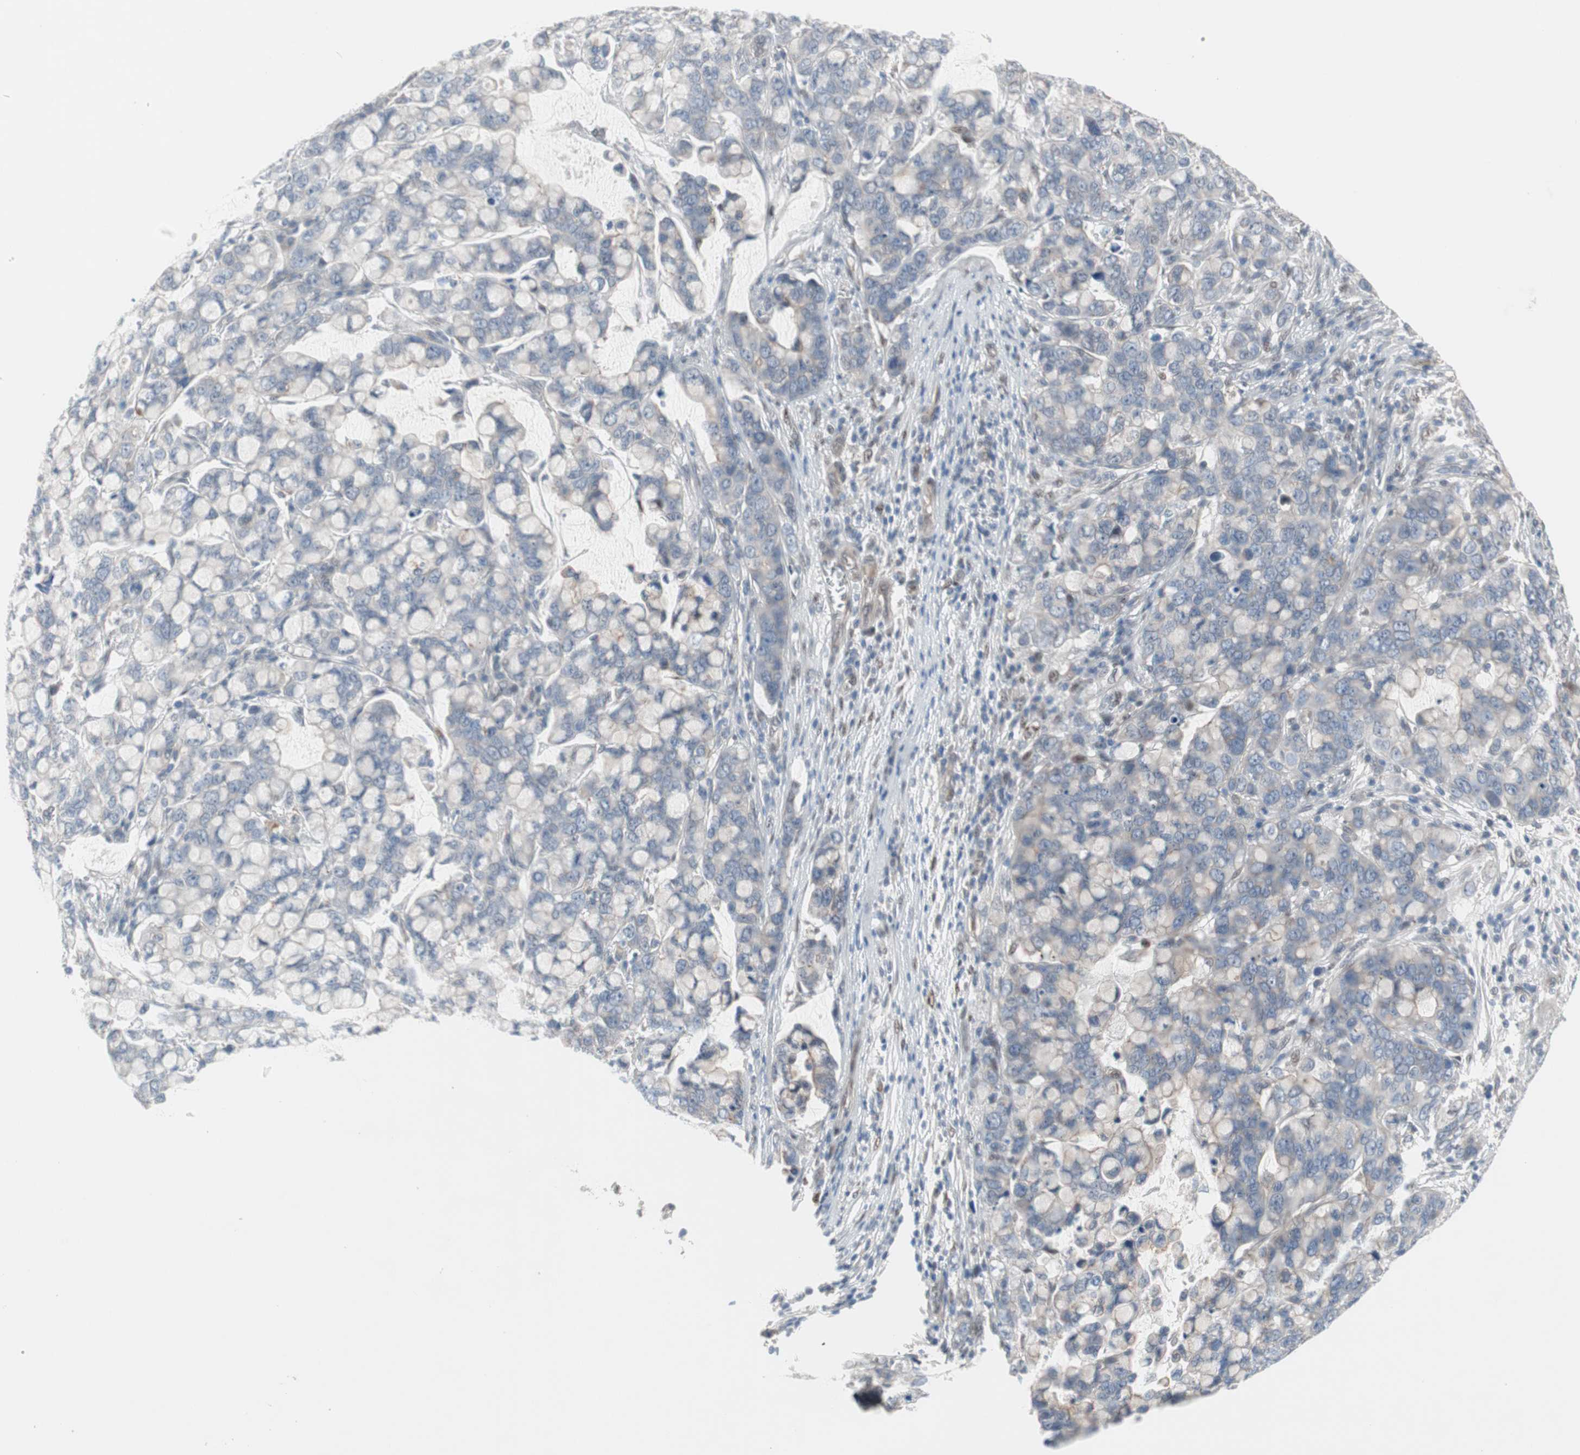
{"staining": {"intensity": "weak", "quantity": "25%-75%", "location": "cytoplasmic/membranous"}, "tissue": "stomach cancer", "cell_type": "Tumor cells", "image_type": "cancer", "snomed": [{"axis": "morphology", "description": "Adenocarcinoma, NOS"}, {"axis": "topography", "description": "Stomach, lower"}], "caption": "Tumor cells demonstrate low levels of weak cytoplasmic/membranous expression in approximately 25%-75% of cells in stomach cancer (adenocarcinoma).", "gene": "CAND2", "patient": {"sex": "male", "age": 84}}